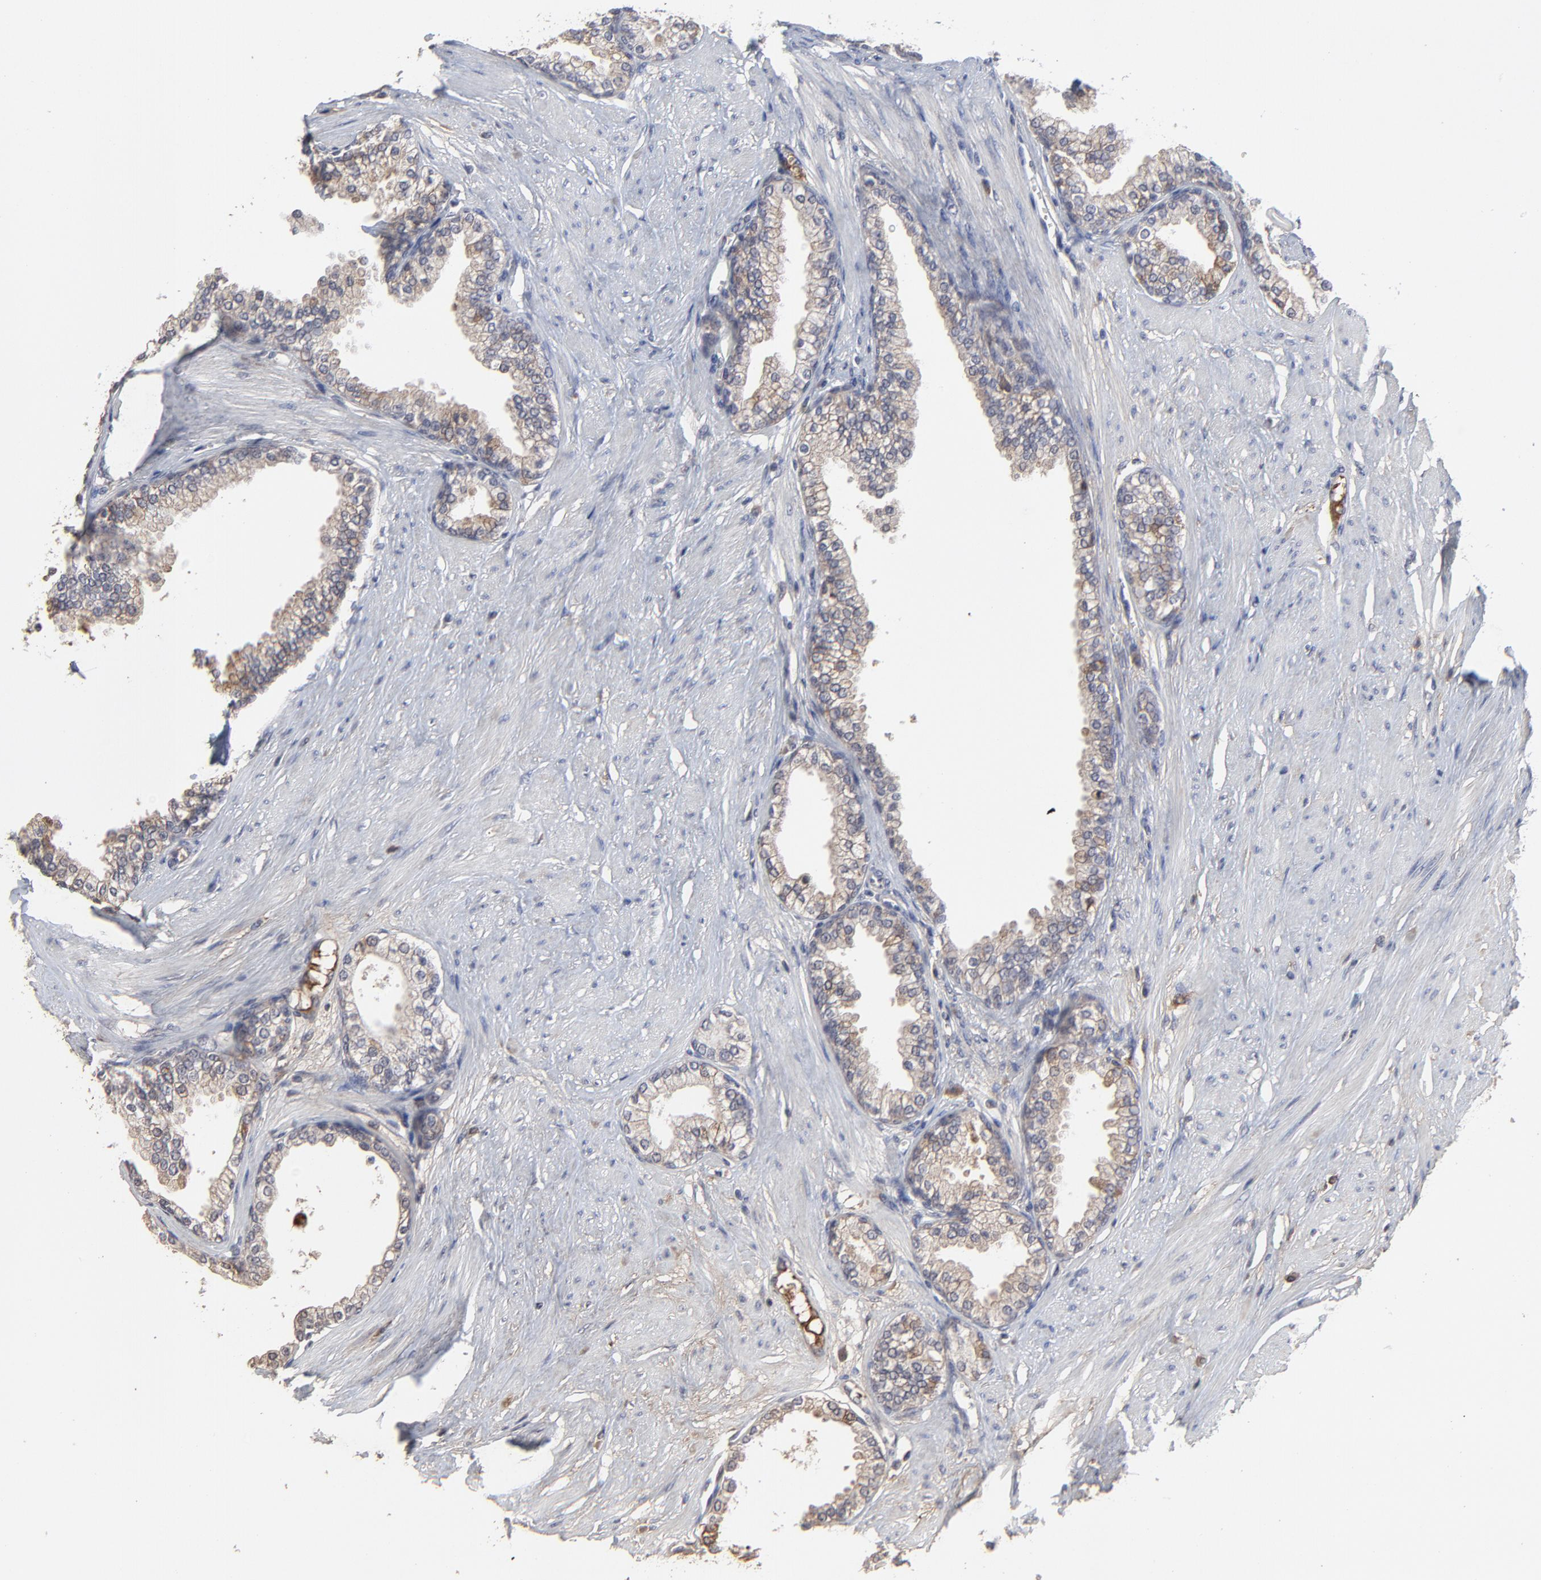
{"staining": {"intensity": "weak", "quantity": "<25%", "location": "cytoplasmic/membranous"}, "tissue": "prostate", "cell_type": "Glandular cells", "image_type": "normal", "snomed": [{"axis": "morphology", "description": "Normal tissue, NOS"}, {"axis": "topography", "description": "Prostate"}], "caption": "This is an immunohistochemistry micrograph of normal human prostate. There is no positivity in glandular cells.", "gene": "VPREB3", "patient": {"sex": "male", "age": 64}}